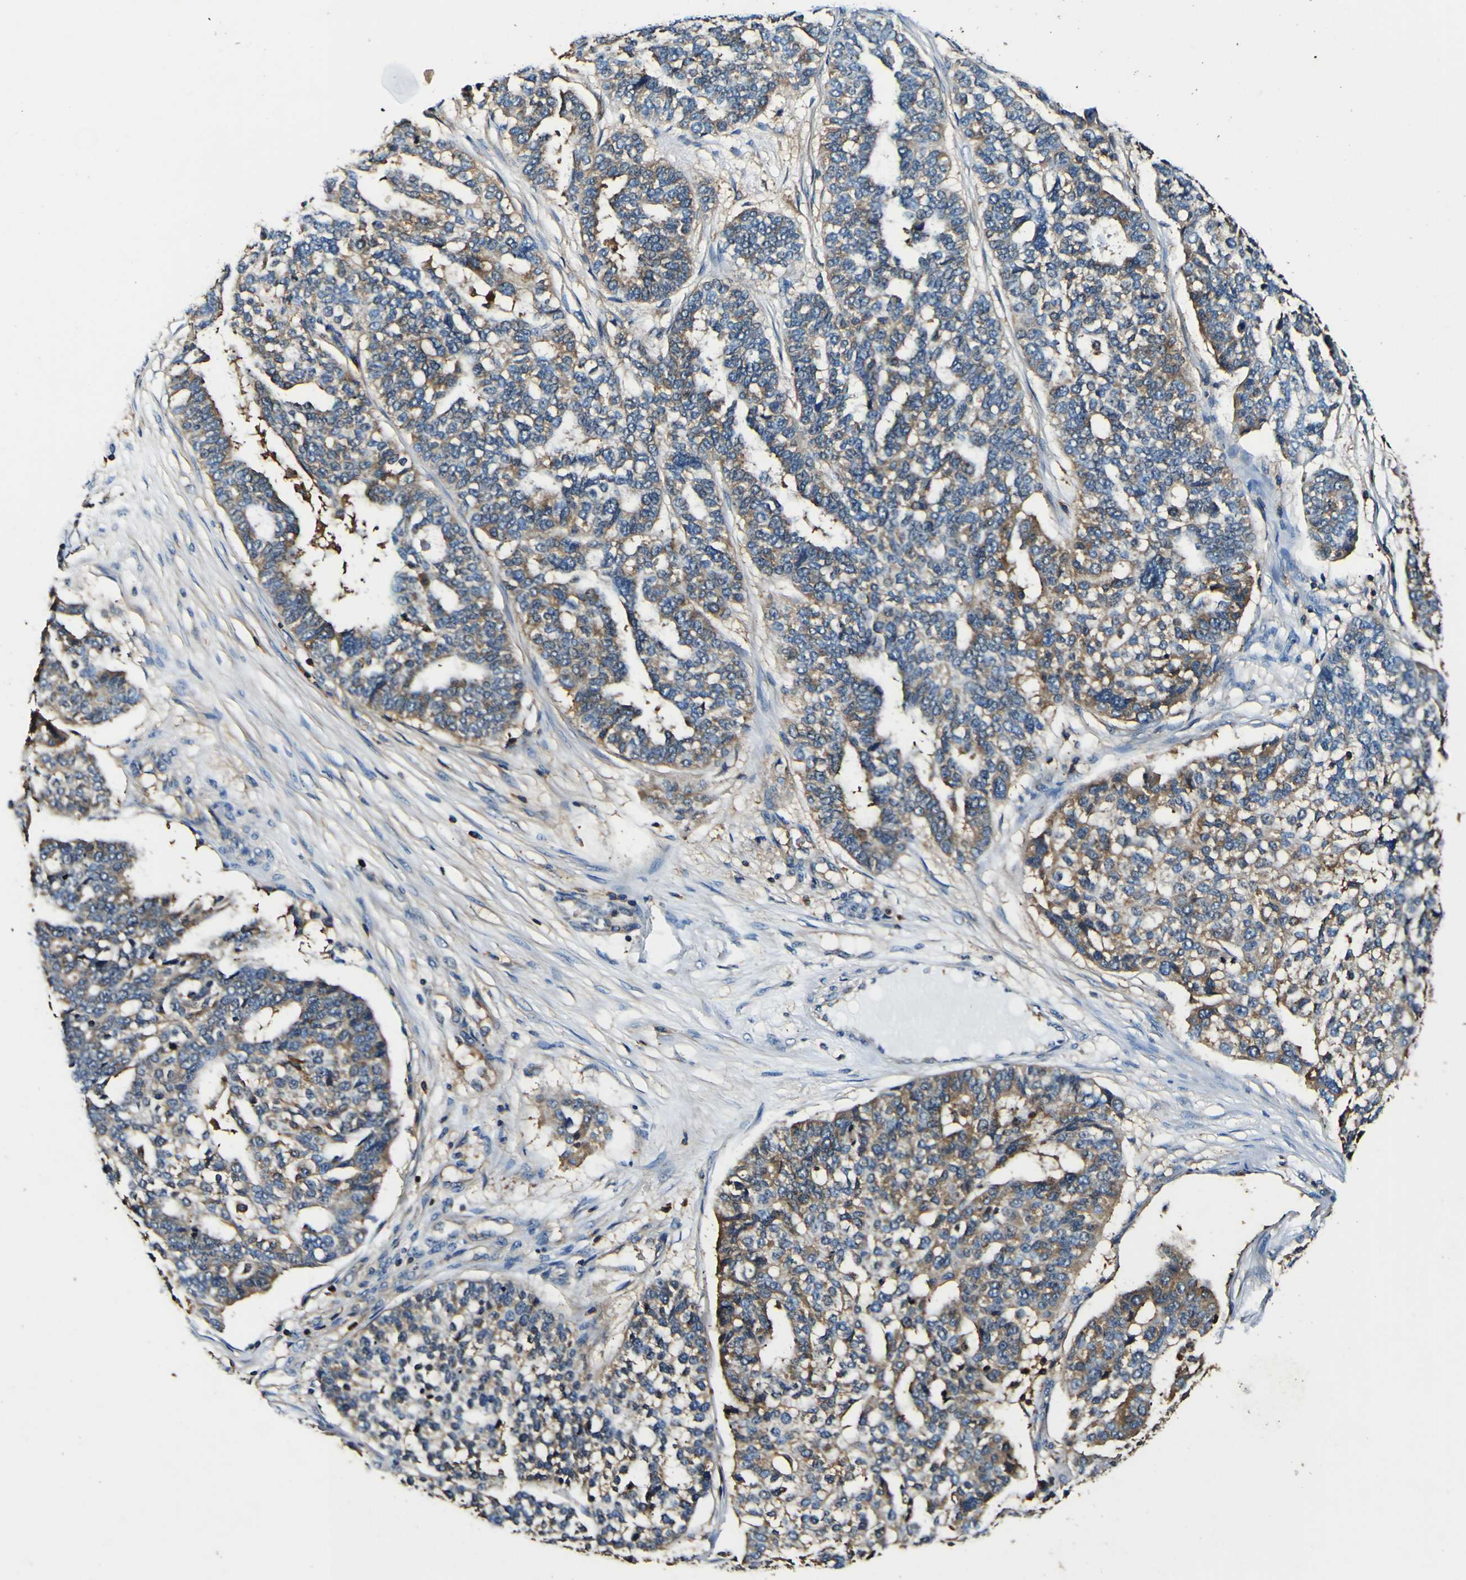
{"staining": {"intensity": "moderate", "quantity": "<25%", "location": "cytoplasmic/membranous"}, "tissue": "ovarian cancer", "cell_type": "Tumor cells", "image_type": "cancer", "snomed": [{"axis": "morphology", "description": "Cystadenocarcinoma, serous, NOS"}, {"axis": "topography", "description": "Ovary"}], "caption": "Serous cystadenocarcinoma (ovarian) tissue reveals moderate cytoplasmic/membranous expression in about <25% of tumor cells (DAB IHC with brightfield microscopy, high magnification).", "gene": "RHOT2", "patient": {"sex": "female", "age": 59}}